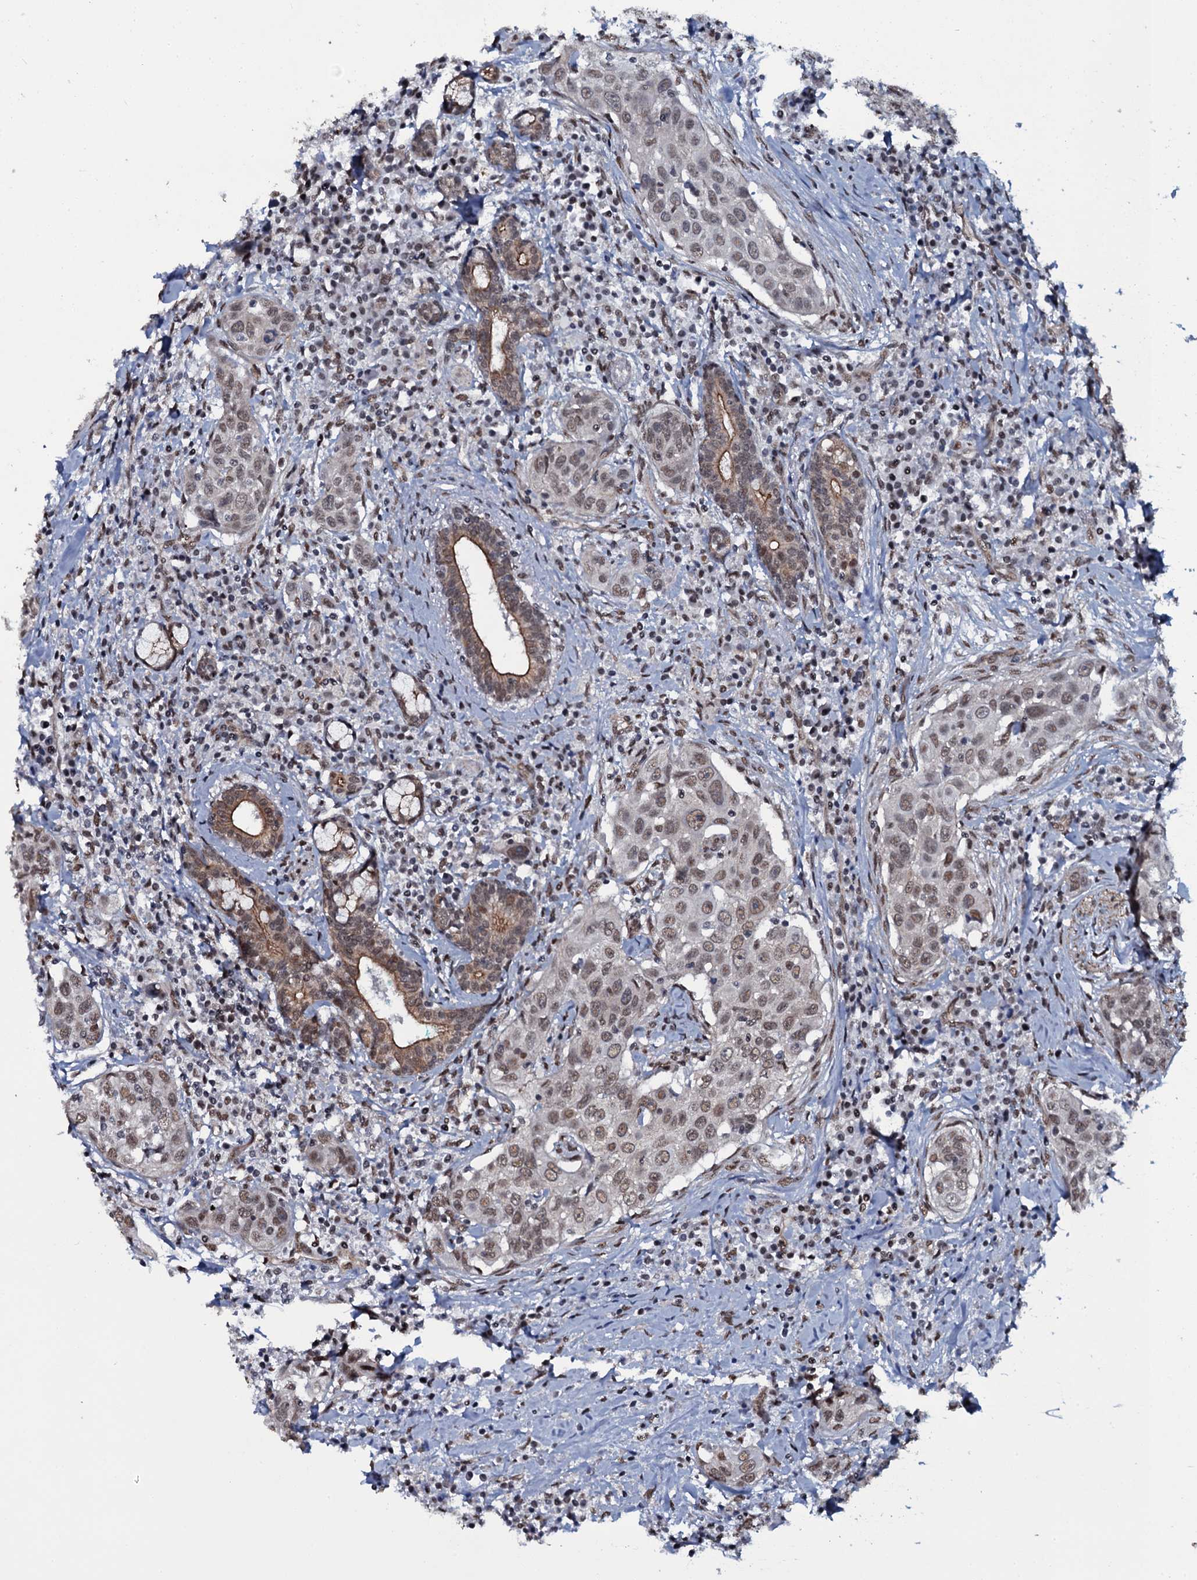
{"staining": {"intensity": "weak", "quantity": ">75%", "location": "nuclear"}, "tissue": "head and neck cancer", "cell_type": "Tumor cells", "image_type": "cancer", "snomed": [{"axis": "morphology", "description": "Squamous cell carcinoma, NOS"}, {"axis": "topography", "description": "Oral tissue"}, {"axis": "topography", "description": "Head-Neck"}], "caption": "Squamous cell carcinoma (head and neck) tissue demonstrates weak nuclear positivity in about >75% of tumor cells", "gene": "SH2D4B", "patient": {"sex": "female", "age": 50}}